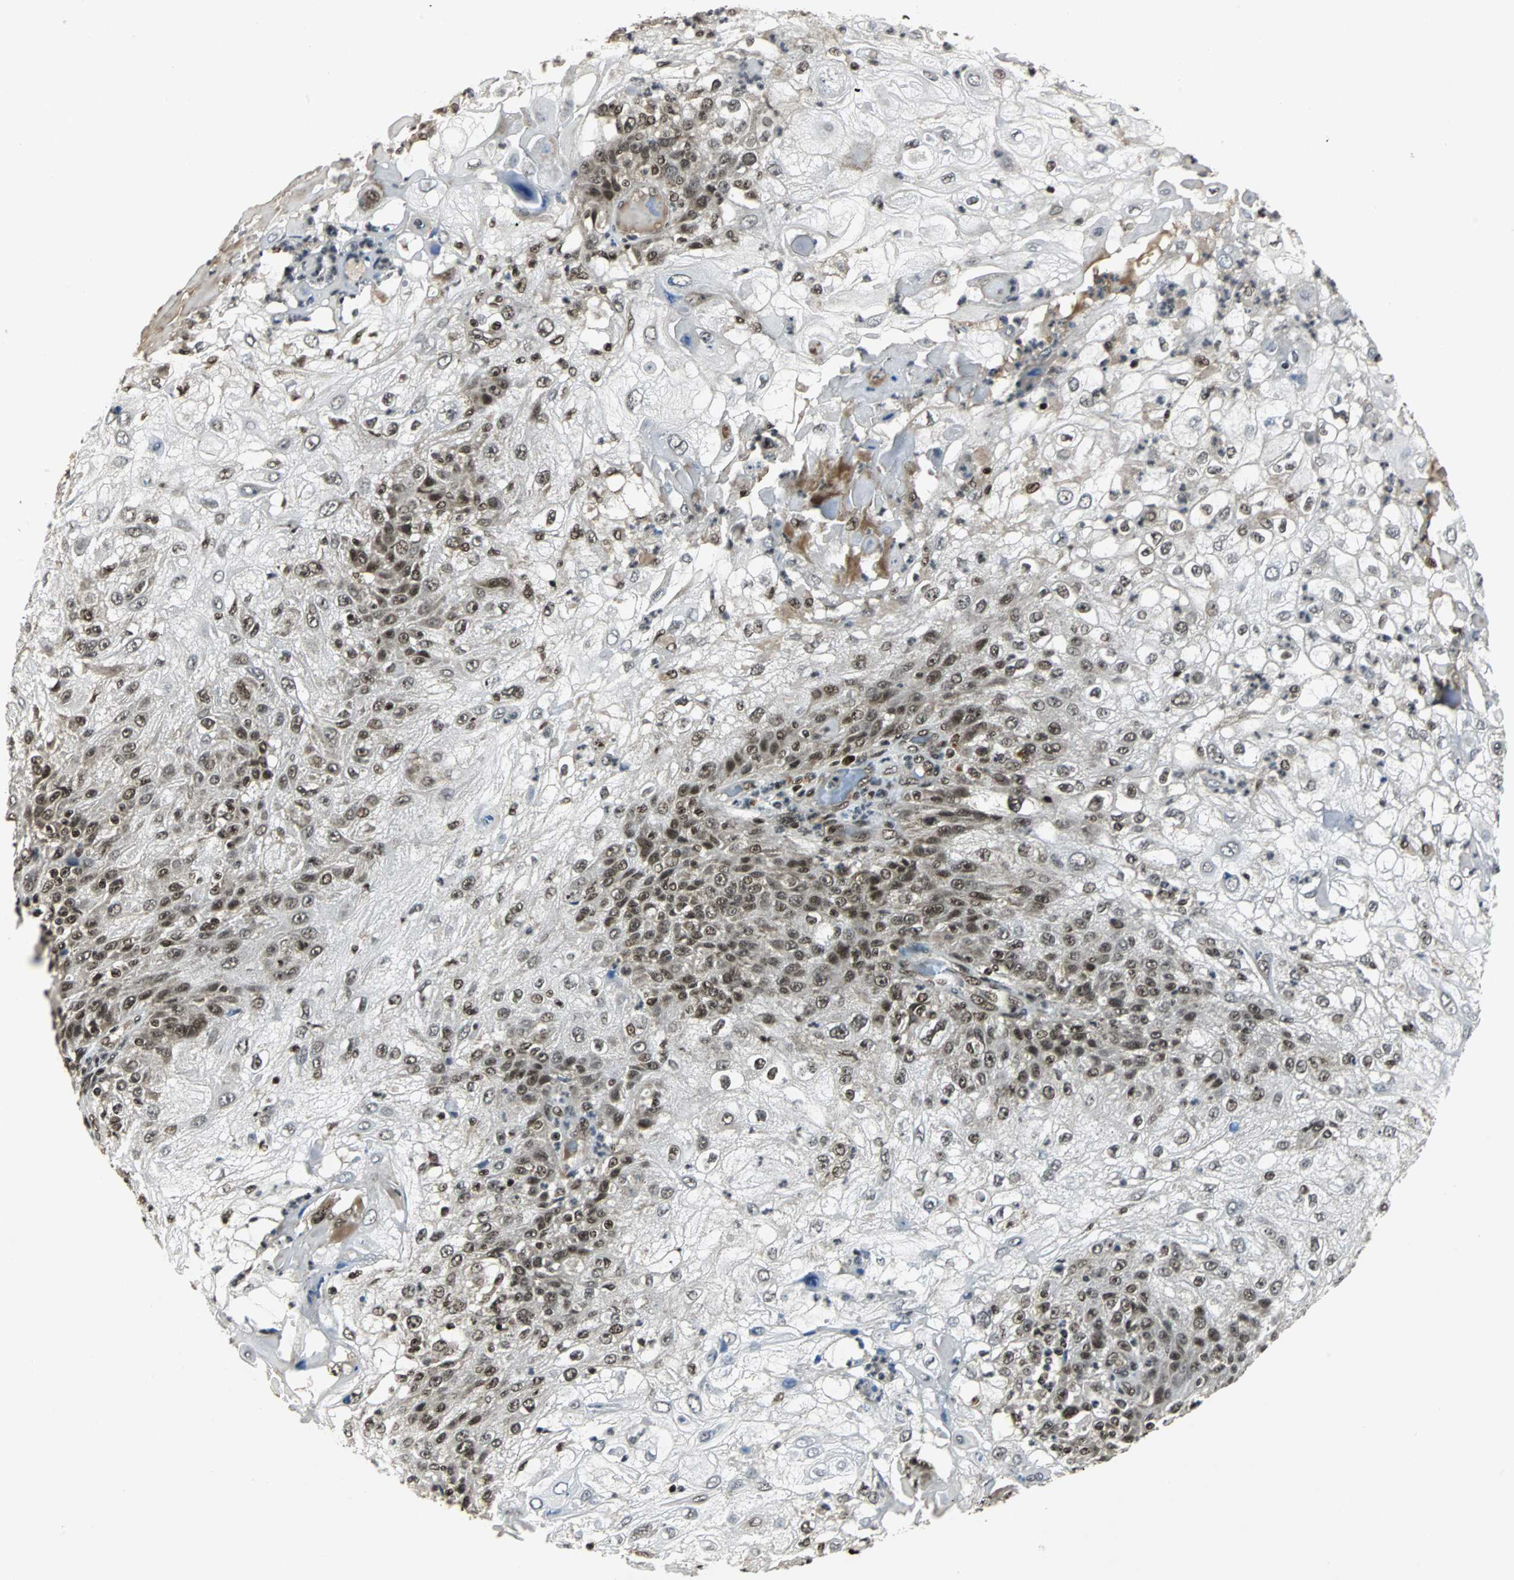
{"staining": {"intensity": "strong", "quantity": ">75%", "location": "nuclear"}, "tissue": "skin cancer", "cell_type": "Tumor cells", "image_type": "cancer", "snomed": [{"axis": "morphology", "description": "Normal tissue, NOS"}, {"axis": "morphology", "description": "Squamous cell carcinoma, NOS"}, {"axis": "topography", "description": "Skin"}], "caption": "Immunohistochemistry (IHC) photomicrograph of neoplastic tissue: skin cancer (squamous cell carcinoma) stained using immunohistochemistry reveals high levels of strong protein expression localized specifically in the nuclear of tumor cells, appearing as a nuclear brown color.", "gene": "TAF5", "patient": {"sex": "female", "age": 83}}